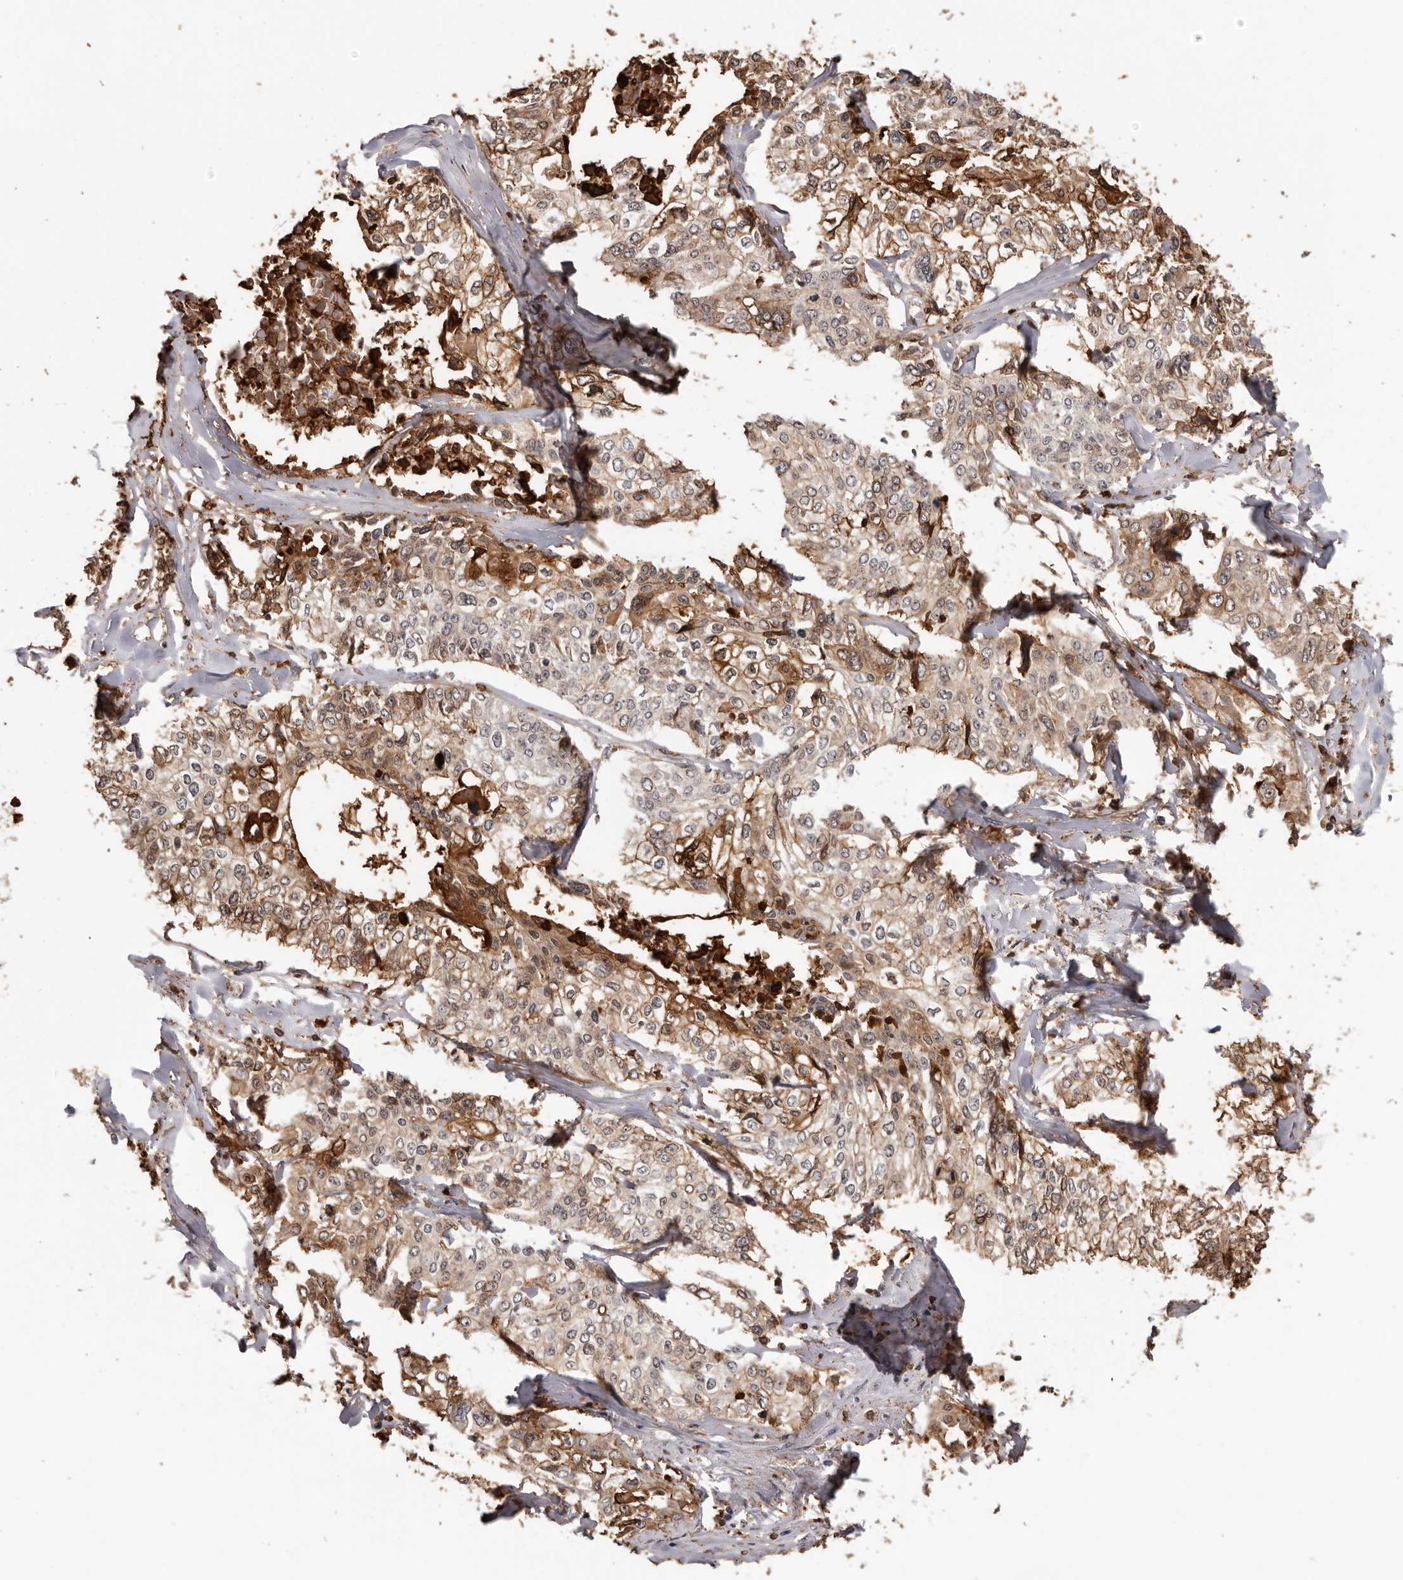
{"staining": {"intensity": "moderate", "quantity": ">75%", "location": "cytoplasmic/membranous,nuclear"}, "tissue": "cervical cancer", "cell_type": "Tumor cells", "image_type": "cancer", "snomed": [{"axis": "morphology", "description": "Squamous cell carcinoma, NOS"}, {"axis": "topography", "description": "Cervix"}], "caption": "Moderate cytoplasmic/membranous and nuclear protein positivity is appreciated in about >75% of tumor cells in cervical cancer. (Brightfield microscopy of DAB IHC at high magnification).", "gene": "PRR12", "patient": {"sex": "female", "age": 31}}